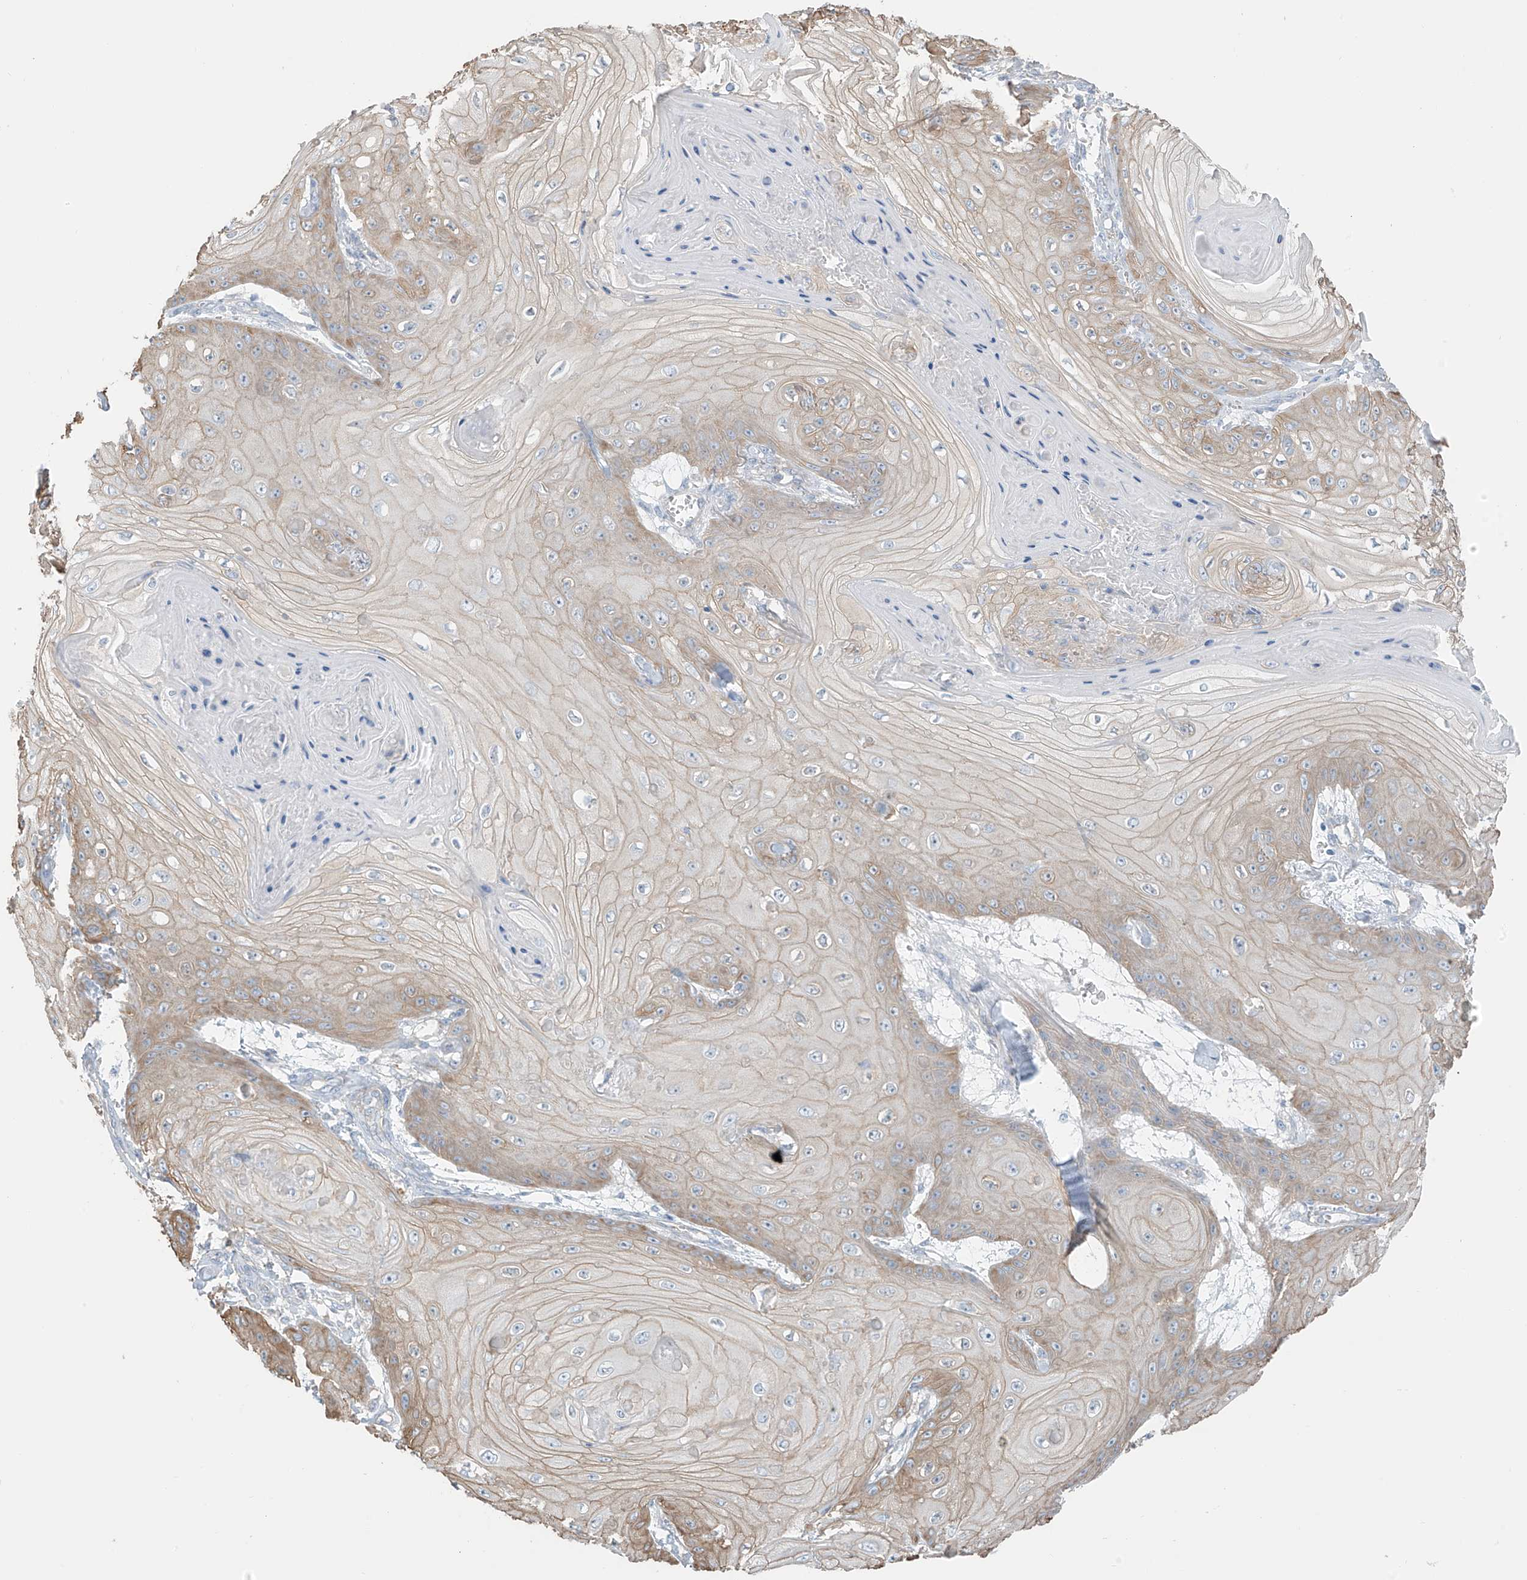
{"staining": {"intensity": "weak", "quantity": "25%-75%", "location": "cytoplasmic/membranous"}, "tissue": "skin cancer", "cell_type": "Tumor cells", "image_type": "cancer", "snomed": [{"axis": "morphology", "description": "Squamous cell carcinoma, NOS"}, {"axis": "topography", "description": "Skin"}], "caption": "A photomicrograph of human skin cancer (squamous cell carcinoma) stained for a protein displays weak cytoplasmic/membranous brown staining in tumor cells.", "gene": "ZNF846", "patient": {"sex": "male", "age": 74}}